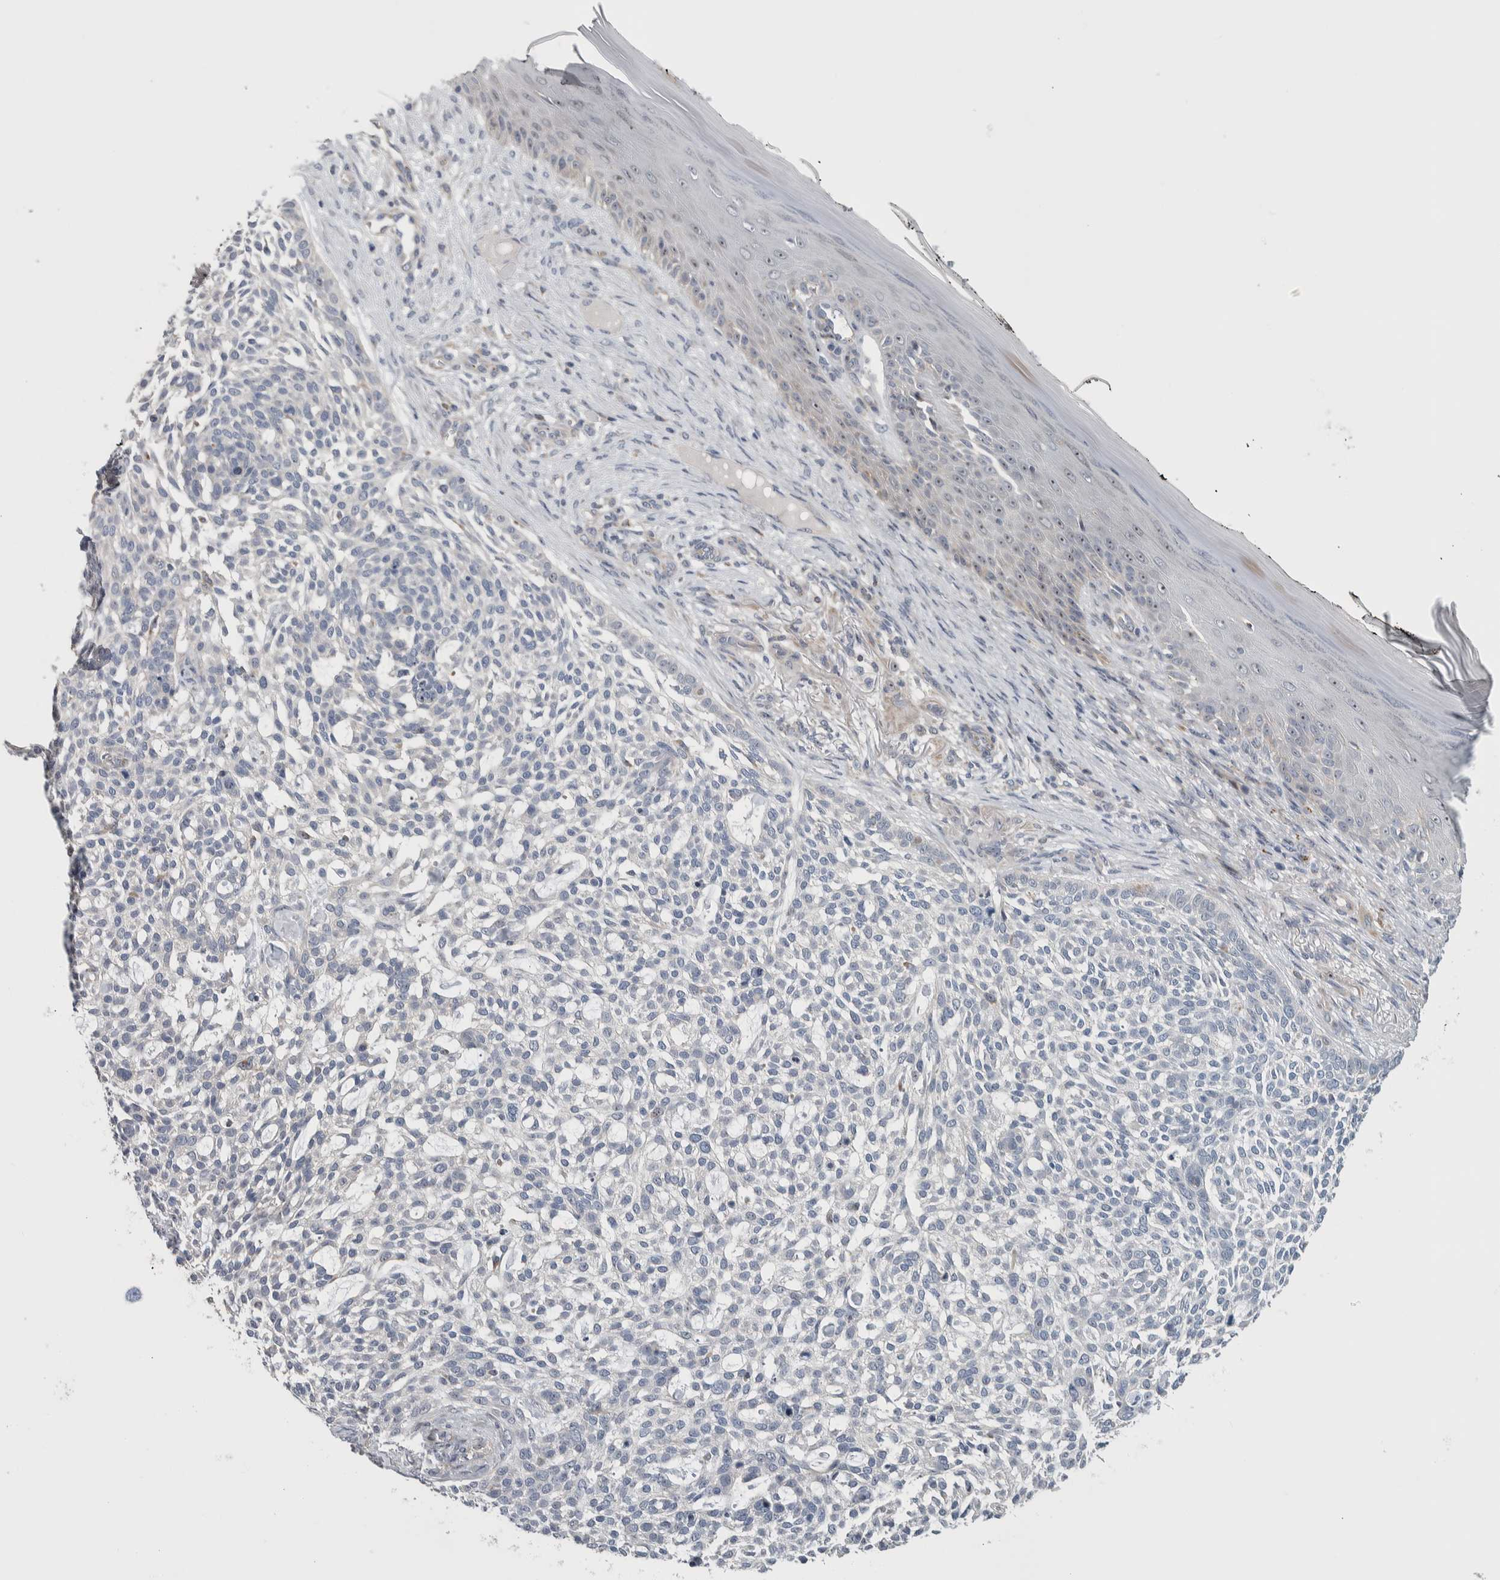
{"staining": {"intensity": "negative", "quantity": "none", "location": "none"}, "tissue": "skin cancer", "cell_type": "Tumor cells", "image_type": "cancer", "snomed": [{"axis": "morphology", "description": "Basal cell carcinoma"}, {"axis": "topography", "description": "Skin"}], "caption": "Basal cell carcinoma (skin) was stained to show a protein in brown. There is no significant positivity in tumor cells. (DAB (3,3'-diaminobenzidine) immunohistochemistry with hematoxylin counter stain).", "gene": "PRRG4", "patient": {"sex": "female", "age": 64}}